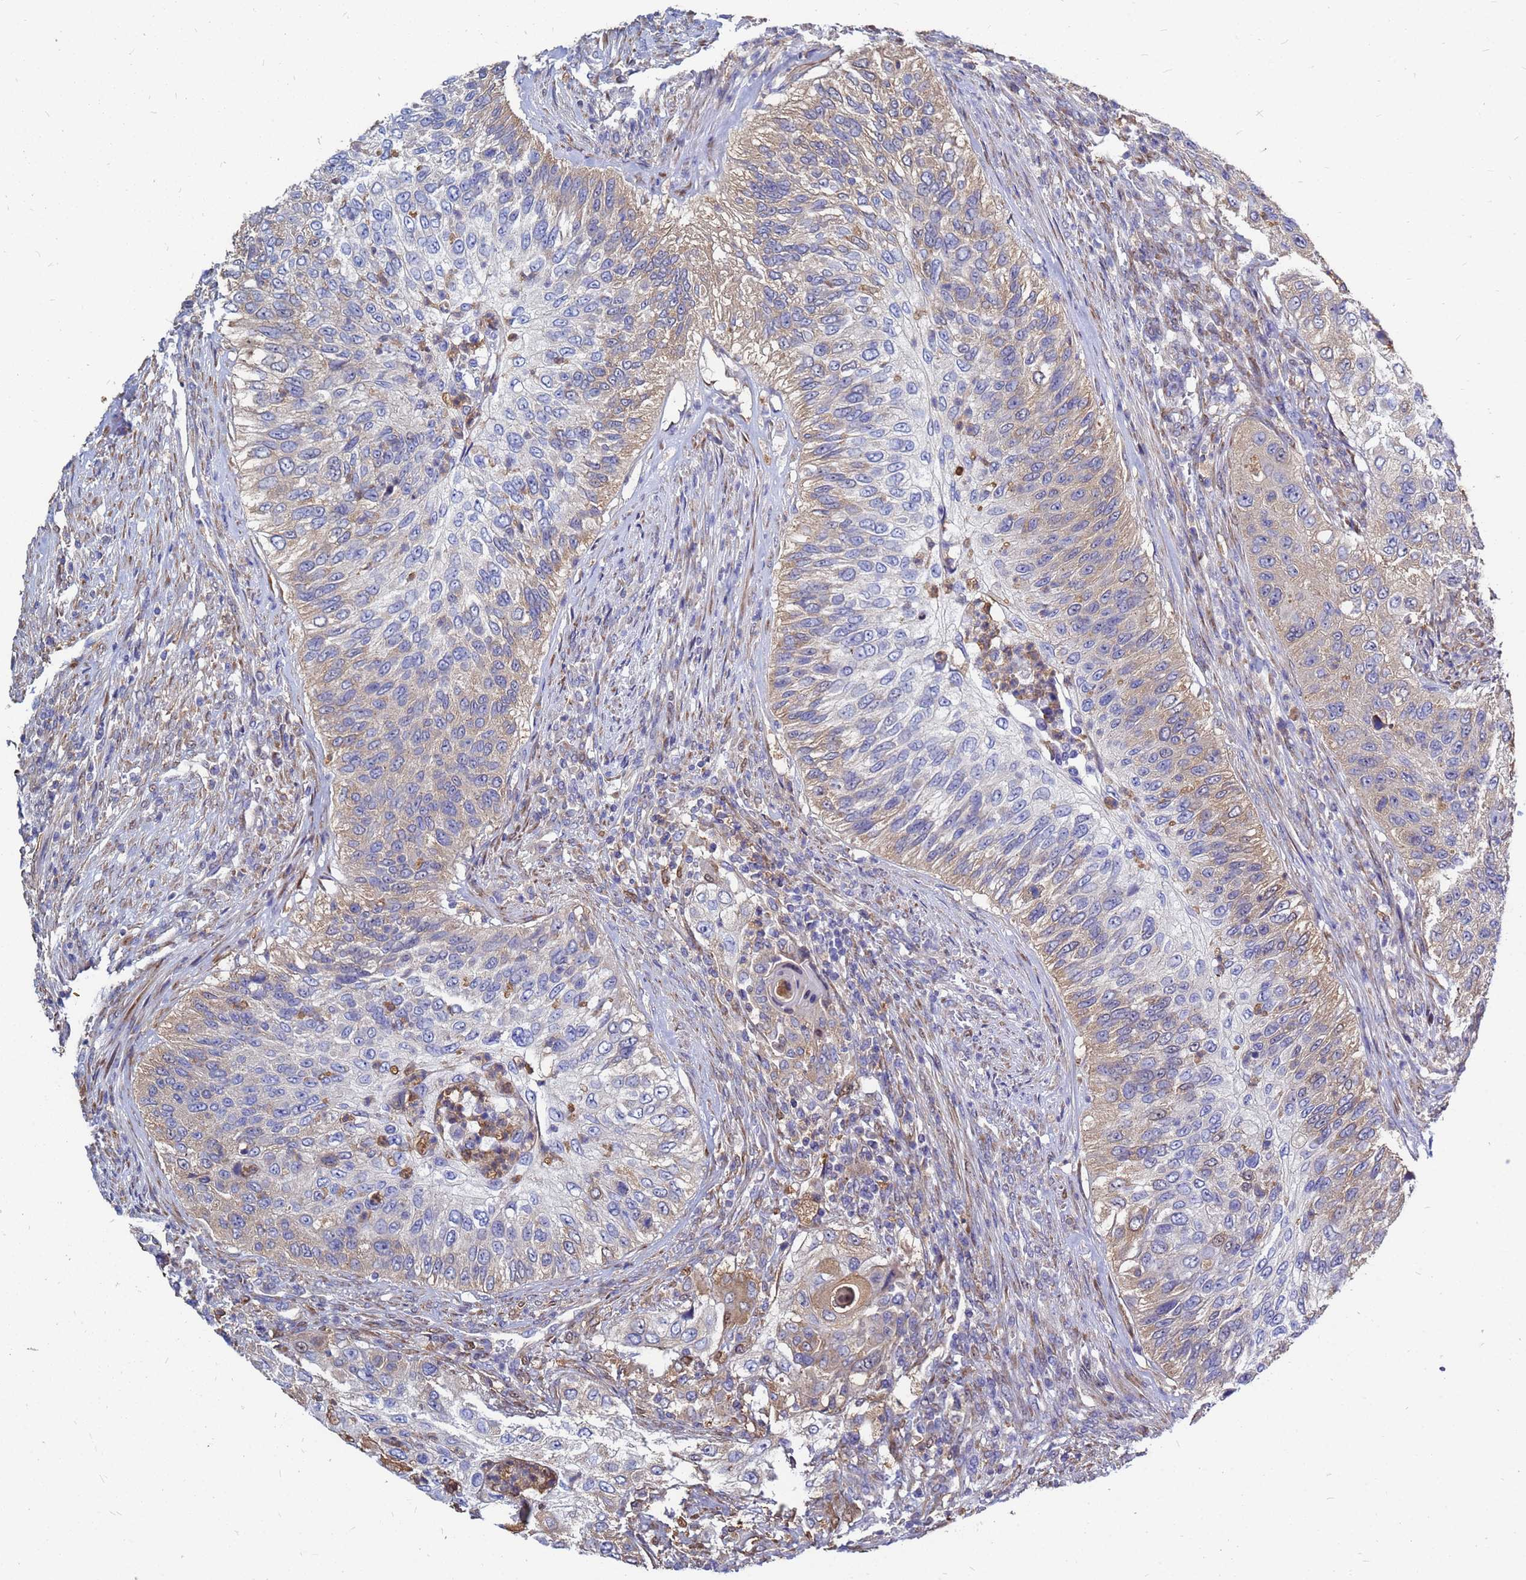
{"staining": {"intensity": "moderate", "quantity": "25%-75%", "location": "cytoplasmic/membranous"}, "tissue": "urothelial cancer", "cell_type": "Tumor cells", "image_type": "cancer", "snomed": [{"axis": "morphology", "description": "Urothelial carcinoma, High grade"}, {"axis": "topography", "description": "Urinary bladder"}], "caption": "Approximately 25%-75% of tumor cells in high-grade urothelial carcinoma reveal moderate cytoplasmic/membranous protein positivity as visualized by brown immunohistochemical staining.", "gene": "MOB2", "patient": {"sex": "female", "age": 60}}